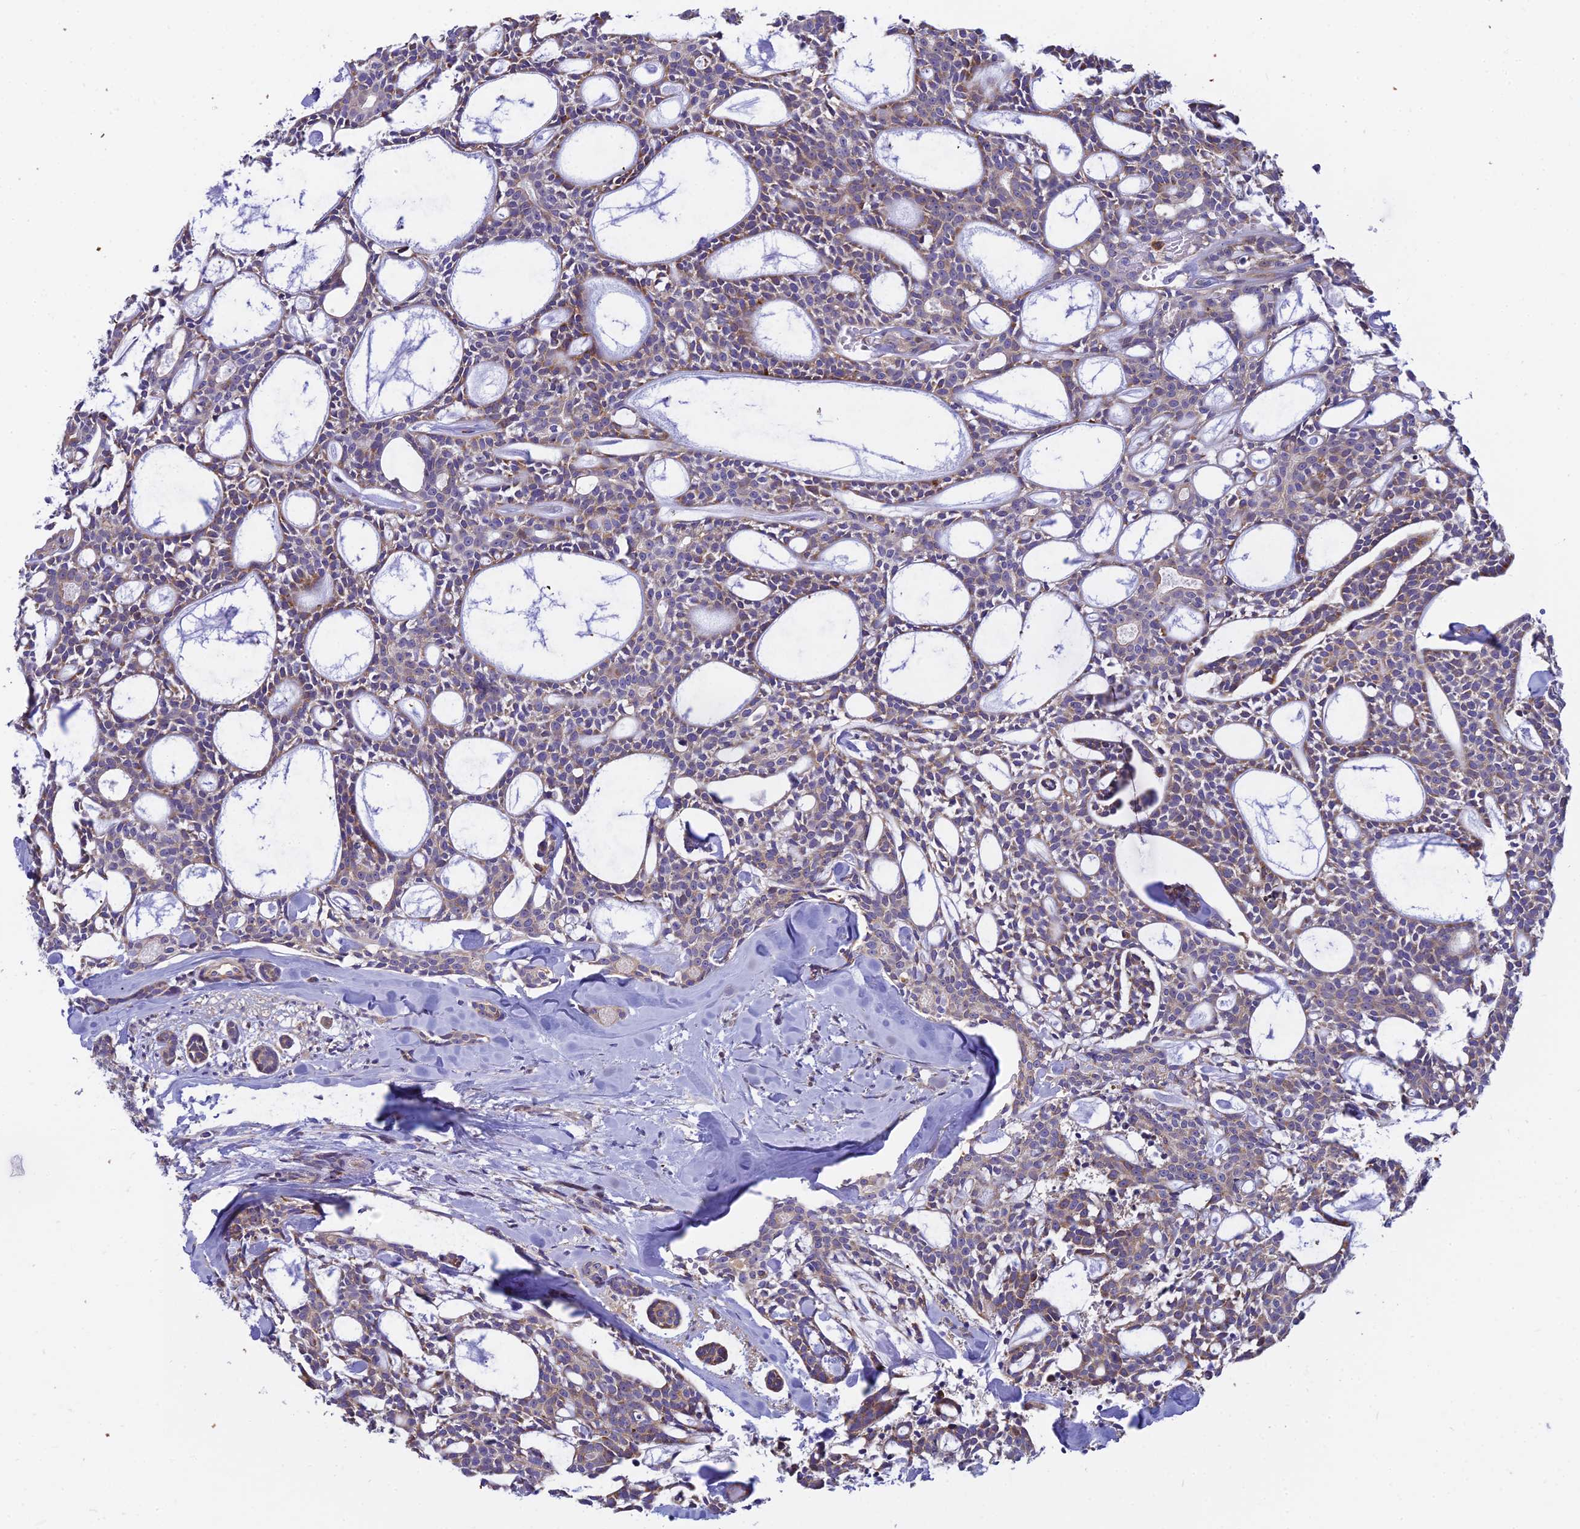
{"staining": {"intensity": "weak", "quantity": ">75%", "location": "cytoplasmic/membranous"}, "tissue": "head and neck cancer", "cell_type": "Tumor cells", "image_type": "cancer", "snomed": [{"axis": "morphology", "description": "Adenocarcinoma, NOS"}, {"axis": "topography", "description": "Salivary gland"}, {"axis": "topography", "description": "Head-Neck"}], "caption": "Tumor cells demonstrate low levels of weak cytoplasmic/membranous expression in about >75% of cells in head and neck adenocarcinoma.", "gene": "CLCN7", "patient": {"sex": "male", "age": 55}}